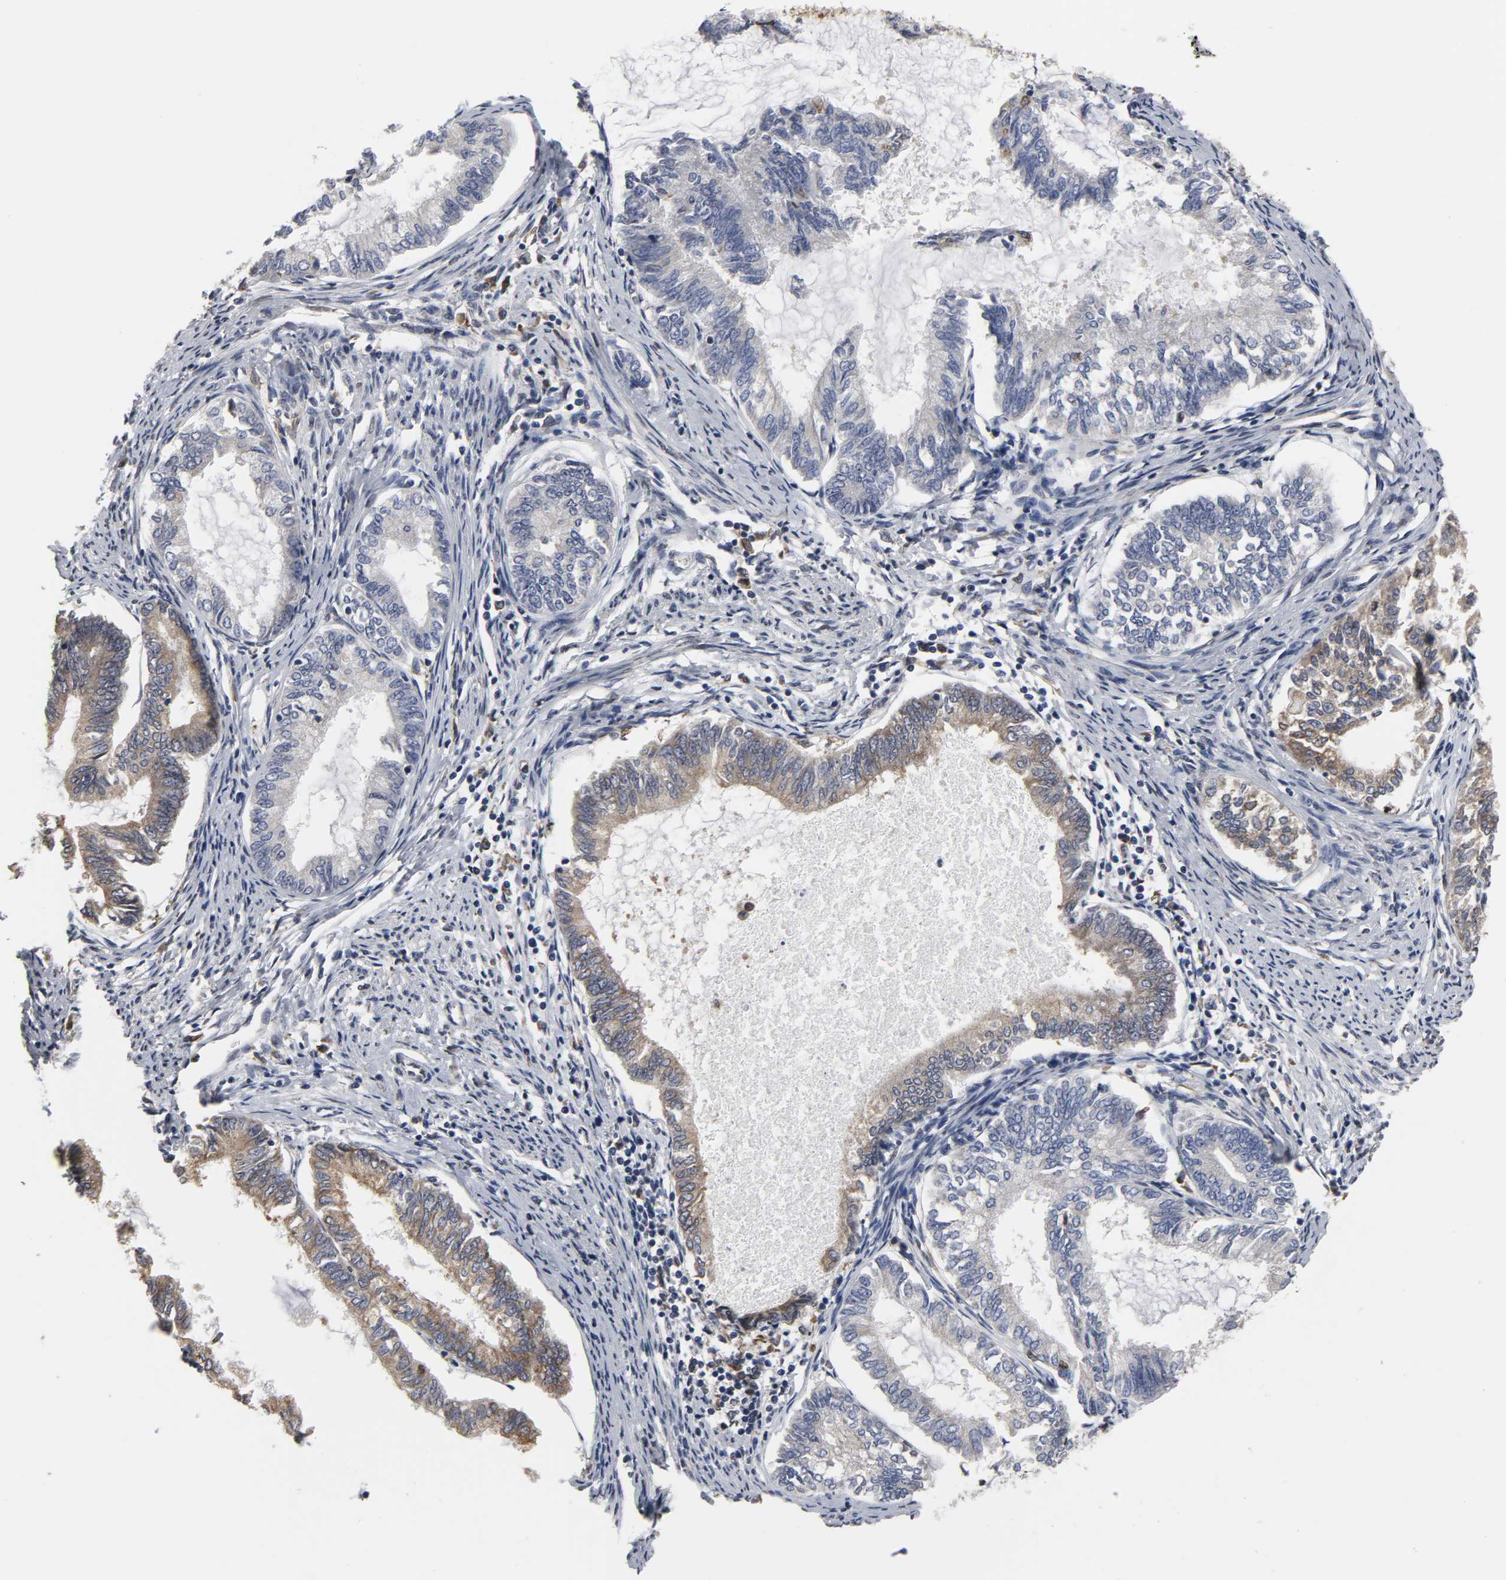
{"staining": {"intensity": "moderate", "quantity": "25%-75%", "location": "cytoplasmic/membranous"}, "tissue": "endometrial cancer", "cell_type": "Tumor cells", "image_type": "cancer", "snomed": [{"axis": "morphology", "description": "Adenocarcinoma, NOS"}, {"axis": "topography", "description": "Endometrium"}], "caption": "The image reveals a brown stain indicating the presence of a protein in the cytoplasmic/membranous of tumor cells in endometrial cancer (adenocarcinoma).", "gene": "HCK", "patient": {"sex": "female", "age": 86}}